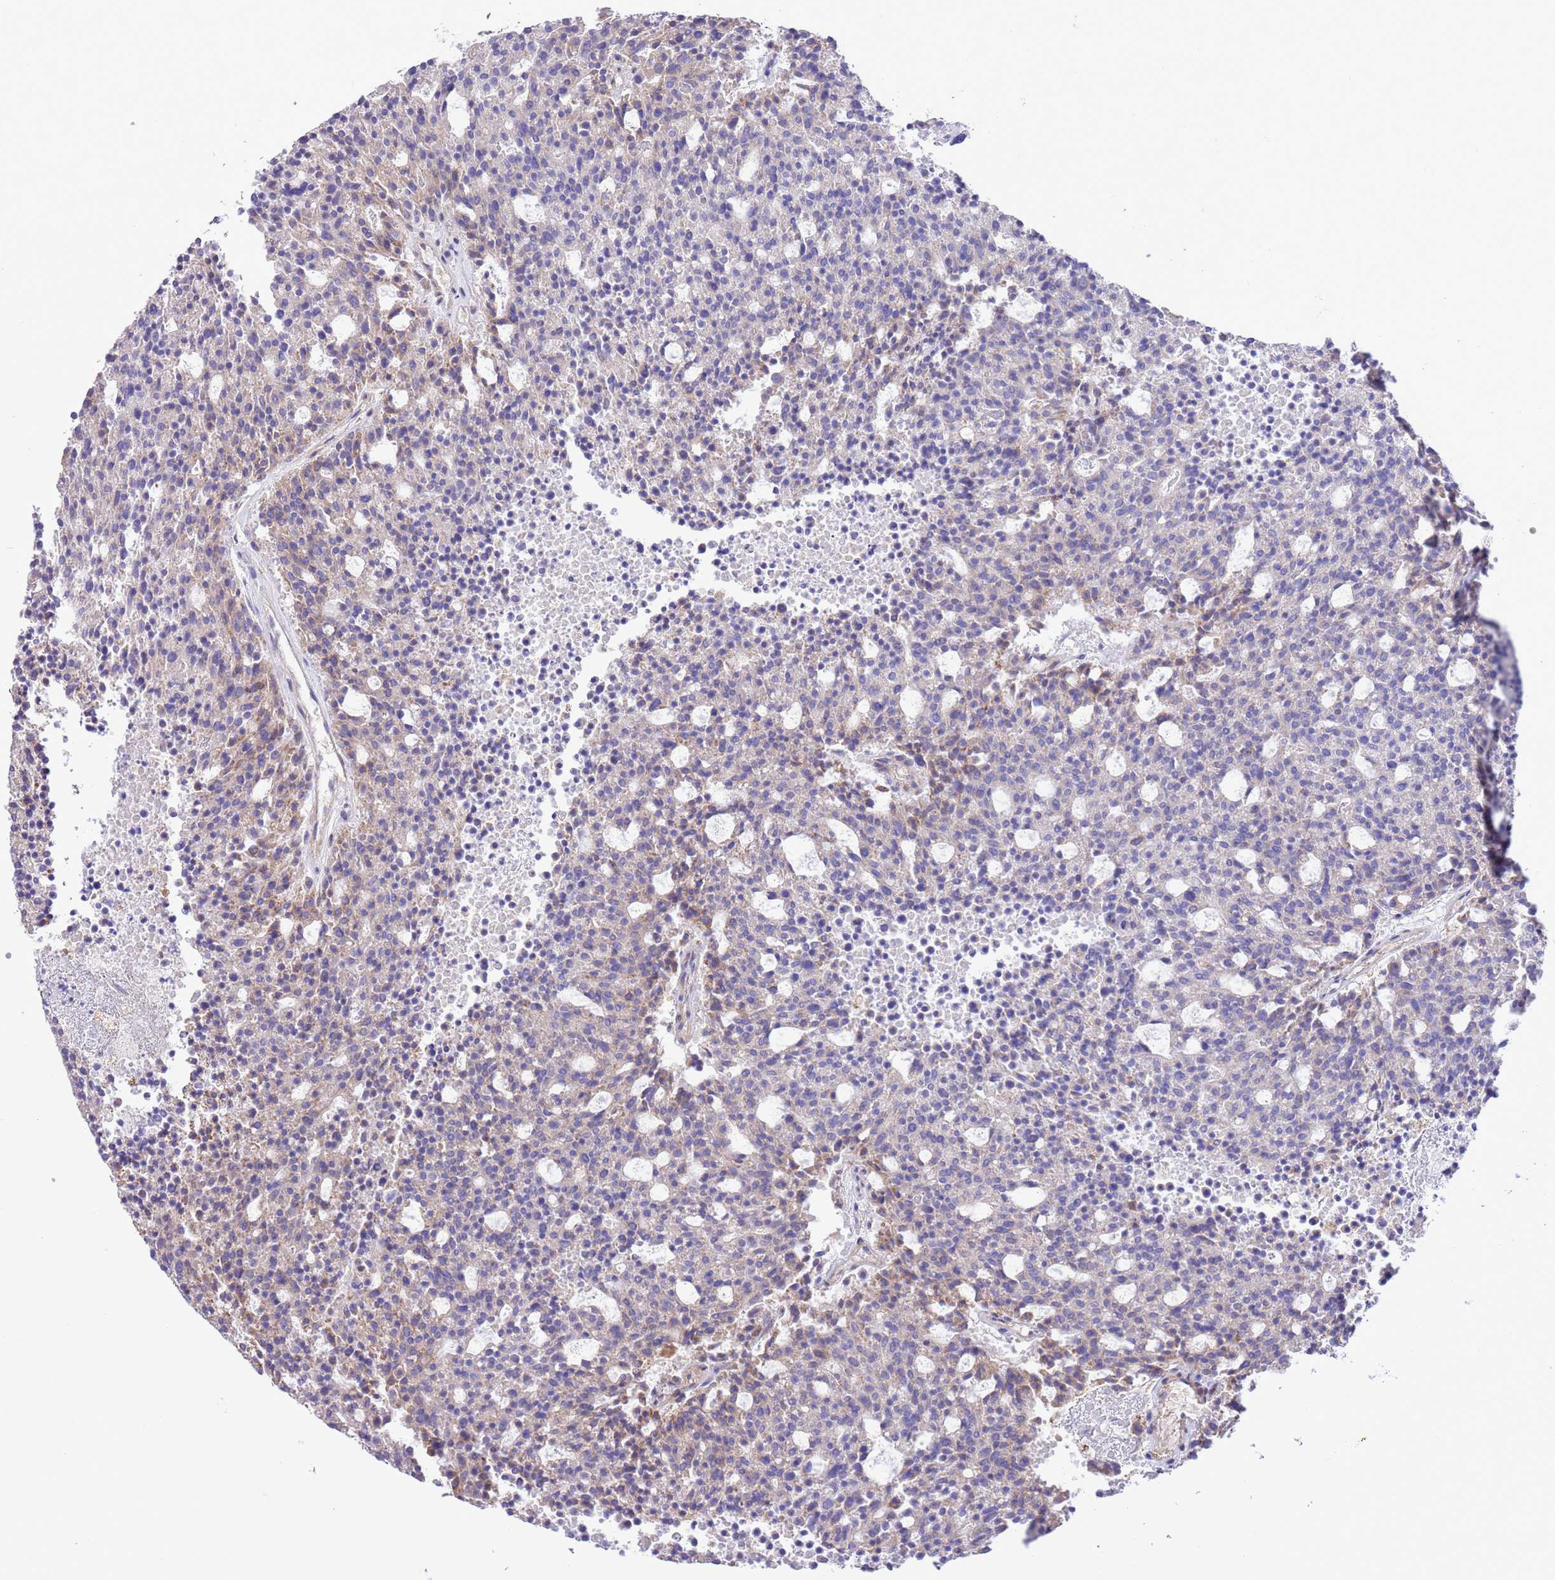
{"staining": {"intensity": "weak", "quantity": "<25%", "location": "cytoplasmic/membranous"}, "tissue": "carcinoid", "cell_type": "Tumor cells", "image_type": "cancer", "snomed": [{"axis": "morphology", "description": "Carcinoid, malignant, NOS"}, {"axis": "topography", "description": "Pancreas"}], "caption": "Tumor cells are negative for brown protein staining in carcinoid (malignant).", "gene": "SS18L2", "patient": {"sex": "female", "age": 54}}